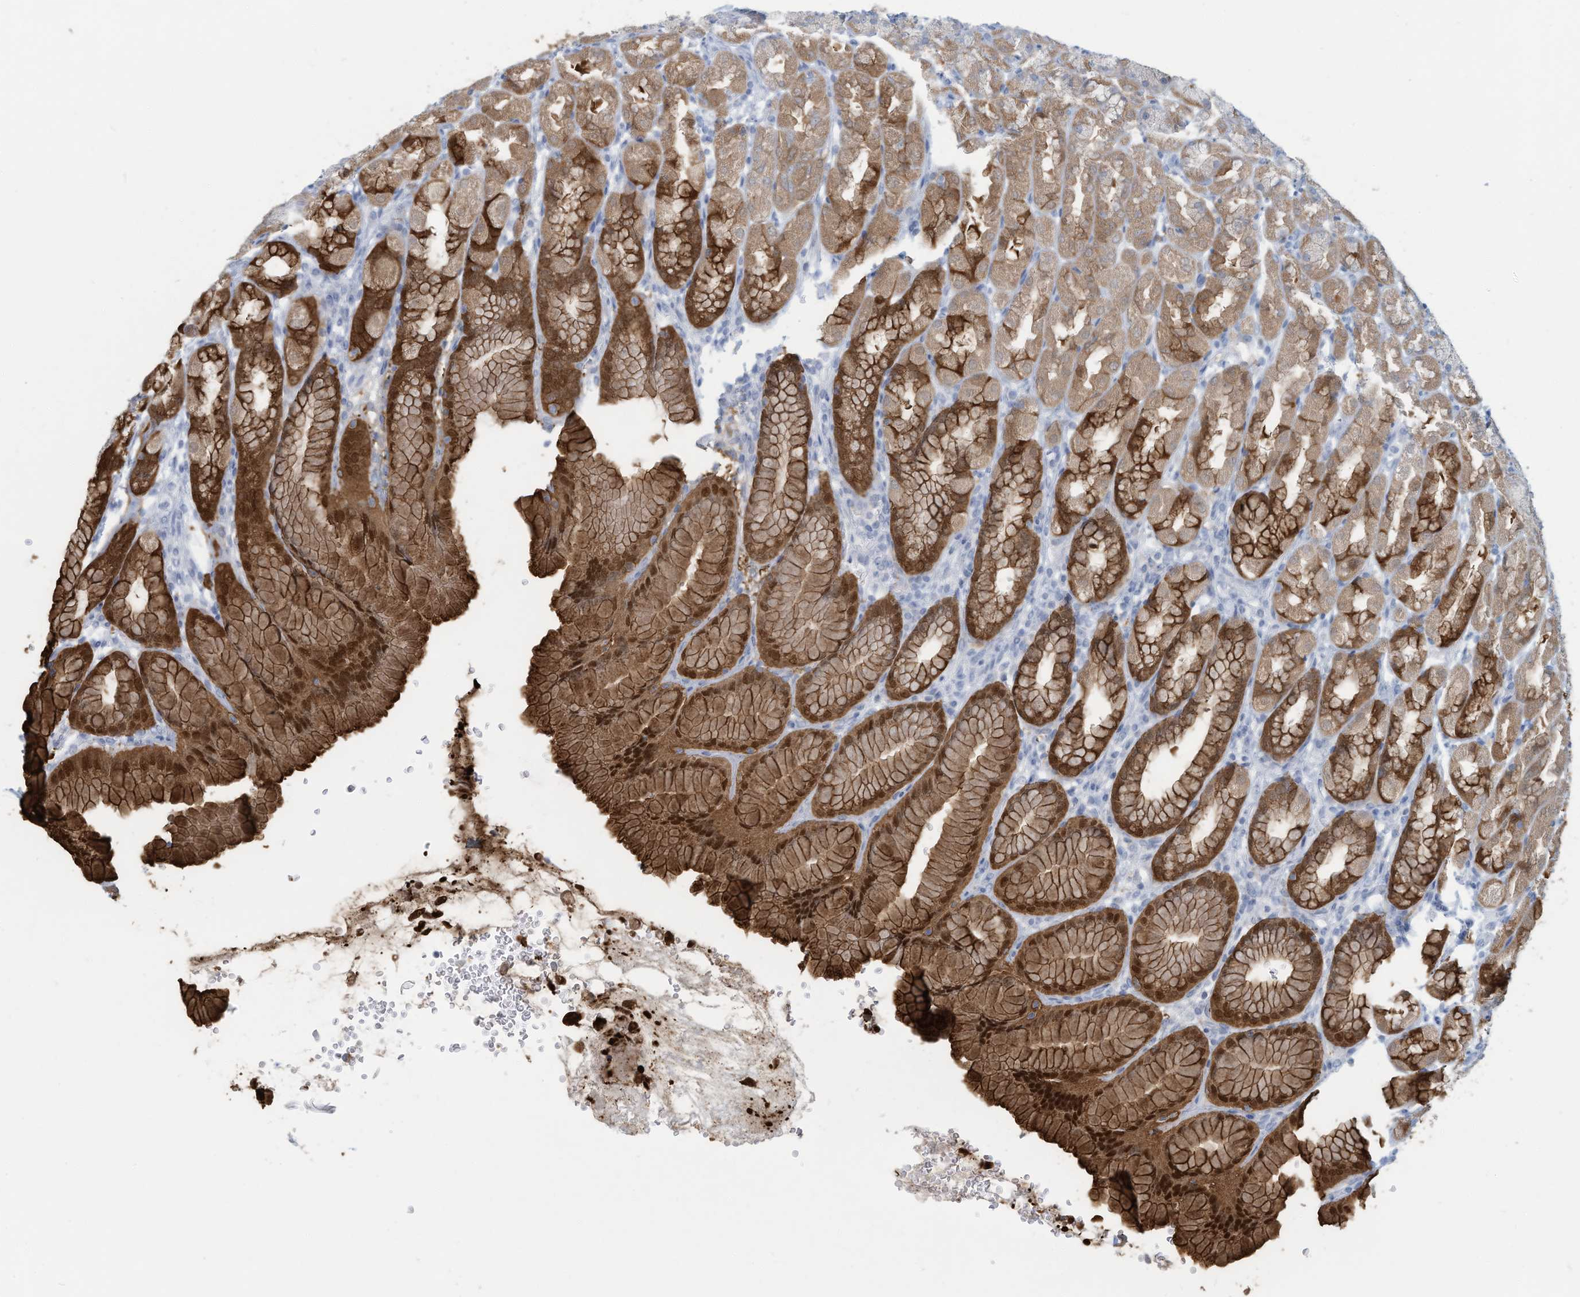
{"staining": {"intensity": "strong", "quantity": "25%-75%", "location": "cytoplasmic/membranous,nuclear"}, "tissue": "stomach", "cell_type": "Glandular cells", "image_type": "normal", "snomed": [{"axis": "morphology", "description": "Normal tissue, NOS"}, {"axis": "topography", "description": "Stomach"}], "caption": "Brown immunohistochemical staining in unremarkable human stomach reveals strong cytoplasmic/membranous,nuclear staining in approximately 25%-75% of glandular cells.", "gene": "ERI2", "patient": {"sex": "male", "age": 42}}